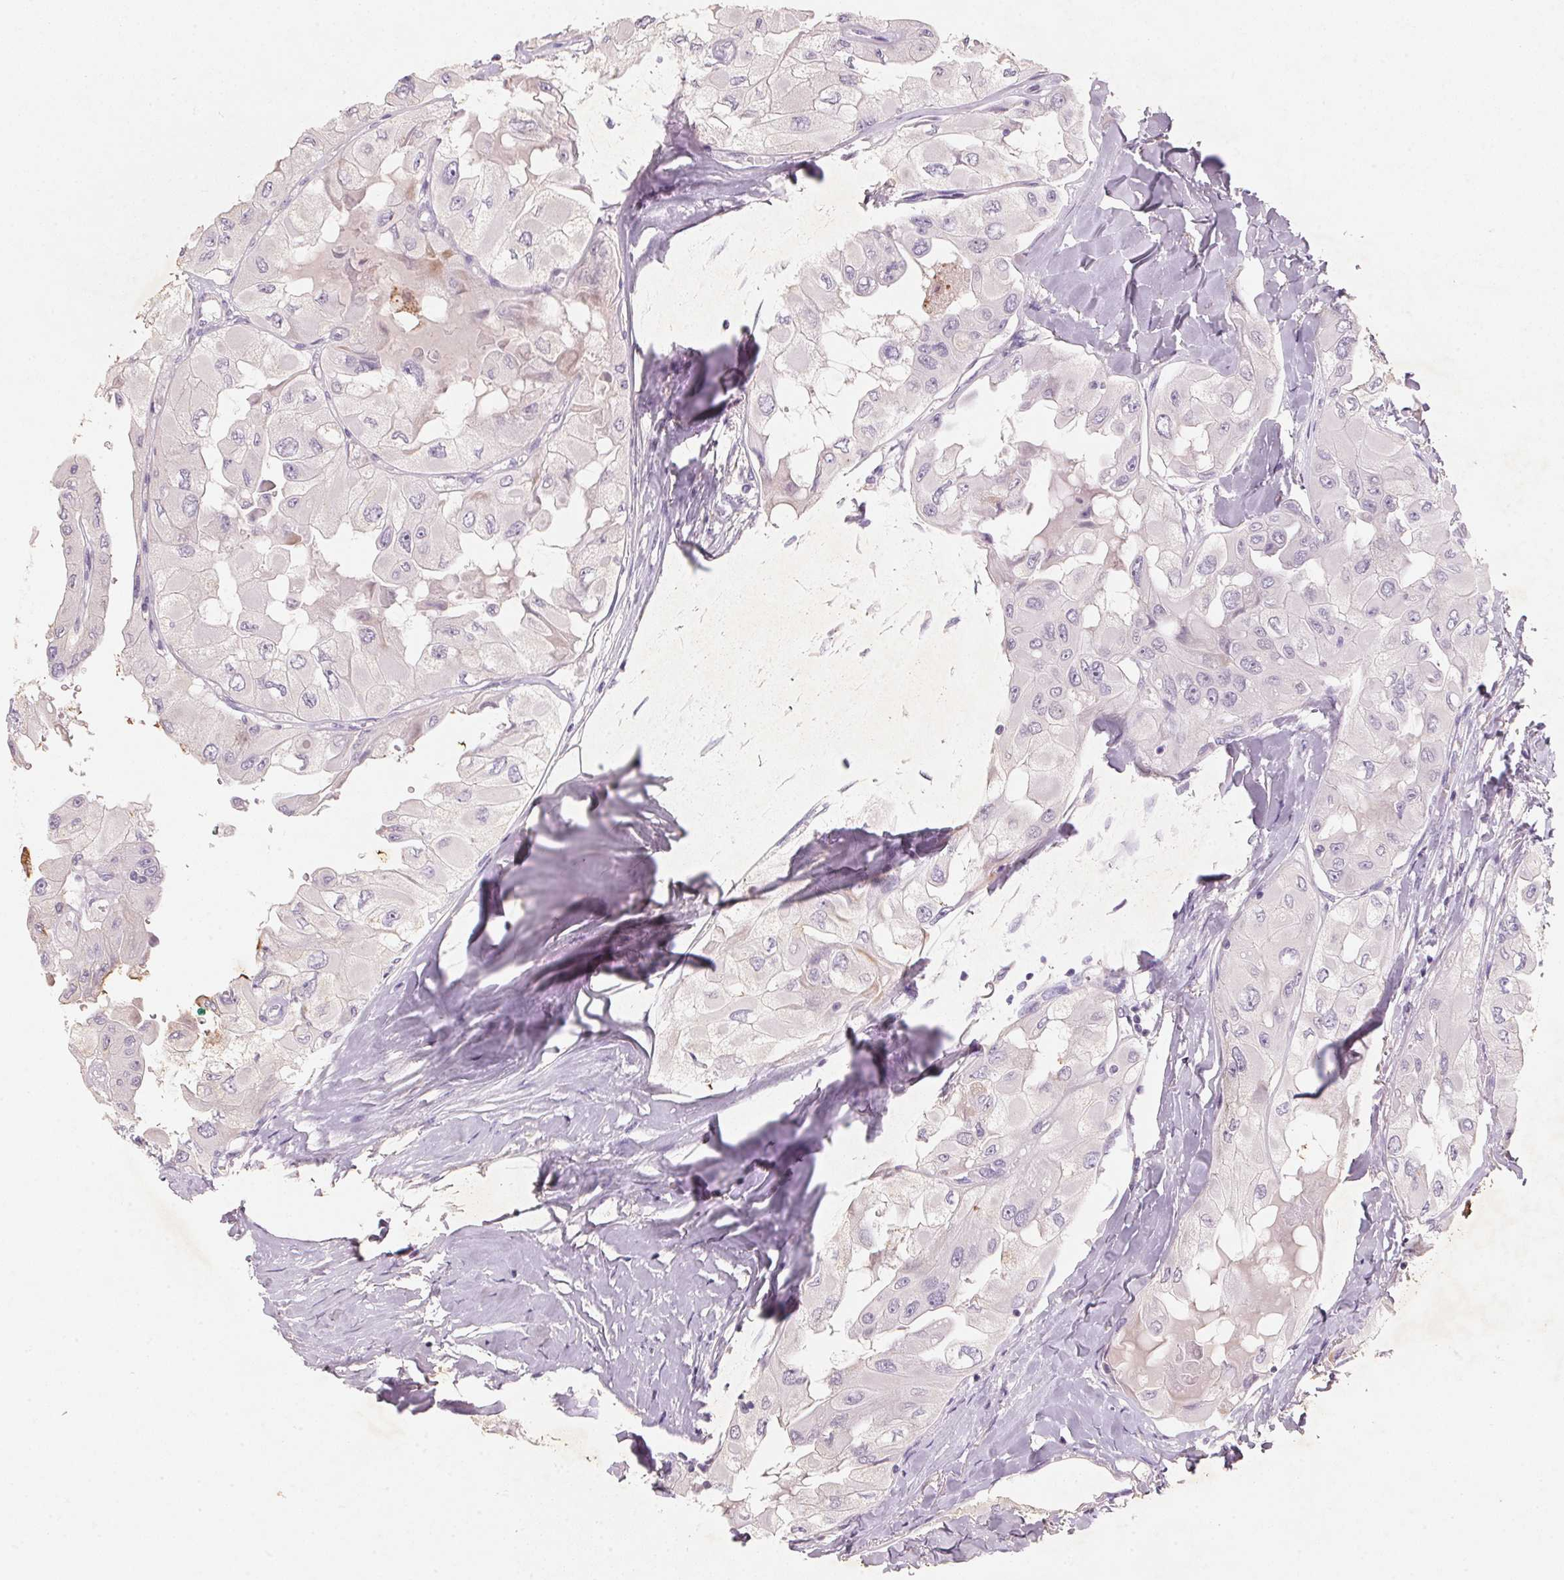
{"staining": {"intensity": "negative", "quantity": "none", "location": "none"}, "tissue": "thyroid cancer", "cell_type": "Tumor cells", "image_type": "cancer", "snomed": [{"axis": "morphology", "description": "Normal tissue, NOS"}, {"axis": "morphology", "description": "Papillary adenocarcinoma, NOS"}, {"axis": "topography", "description": "Thyroid gland"}], "caption": "Immunohistochemistry (IHC) of thyroid cancer displays no staining in tumor cells.", "gene": "CXCL5", "patient": {"sex": "female", "age": 59}}